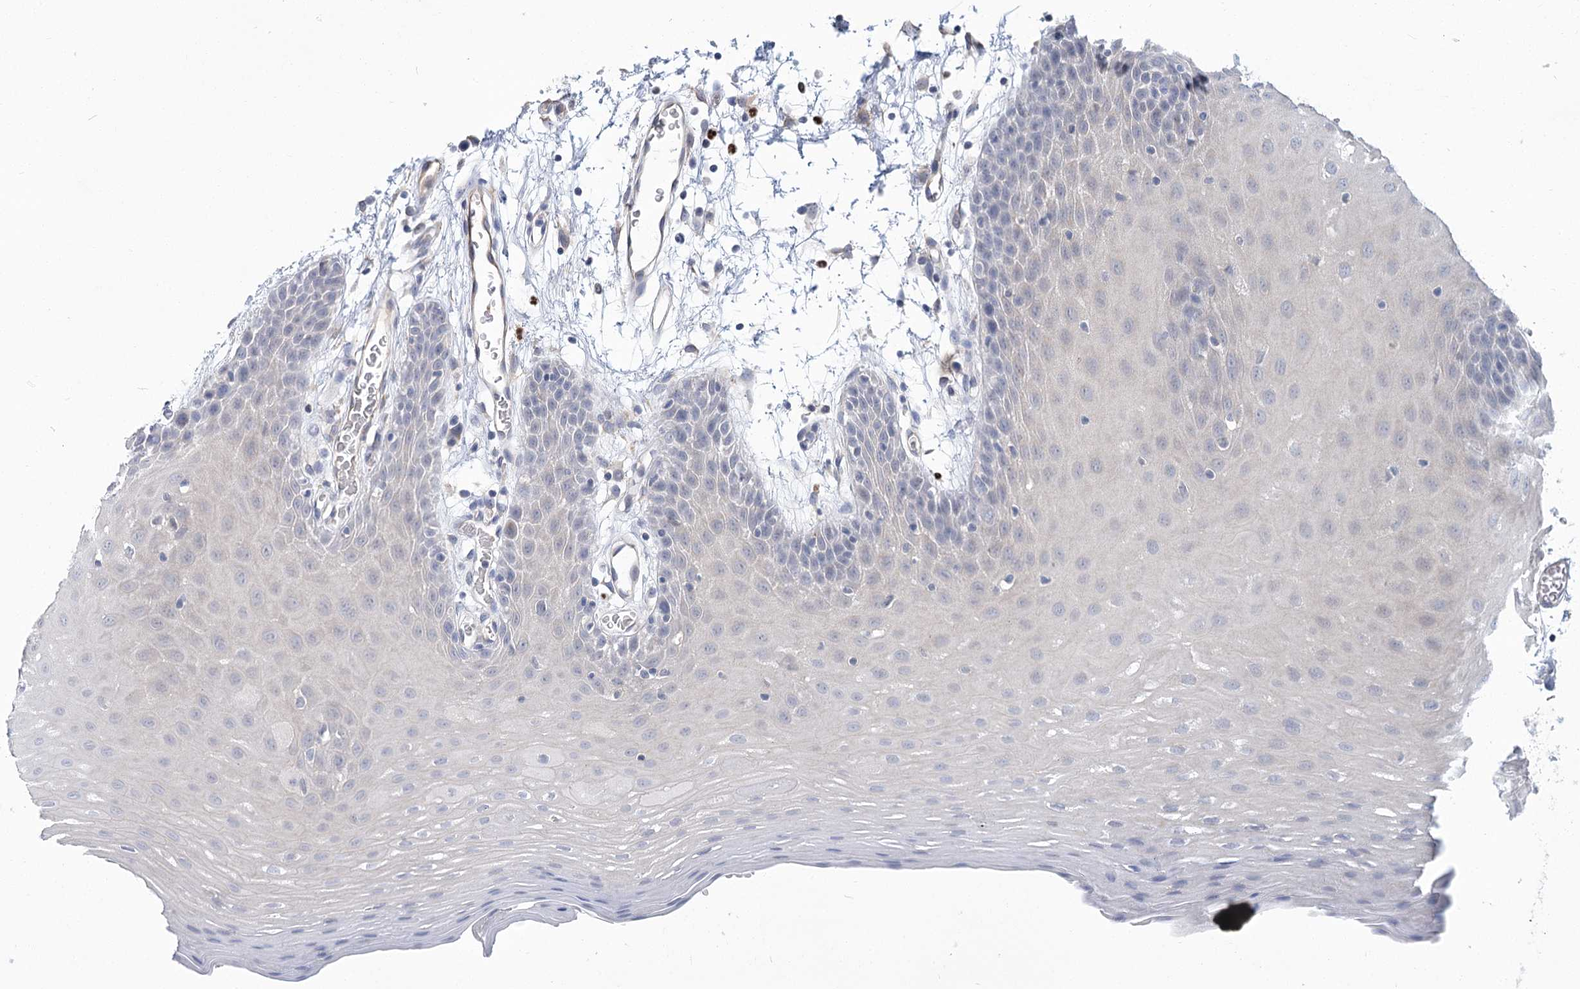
{"staining": {"intensity": "negative", "quantity": "none", "location": "none"}, "tissue": "oral mucosa", "cell_type": "Squamous epithelial cells", "image_type": "normal", "snomed": [{"axis": "morphology", "description": "Normal tissue, NOS"}, {"axis": "topography", "description": "Skeletal muscle"}, {"axis": "topography", "description": "Oral tissue"}, {"axis": "topography", "description": "Salivary gland"}, {"axis": "topography", "description": "Peripheral nerve tissue"}], "caption": "Protein analysis of benign oral mucosa reveals no significant positivity in squamous epithelial cells.", "gene": "THAP6", "patient": {"sex": "male", "age": 54}}